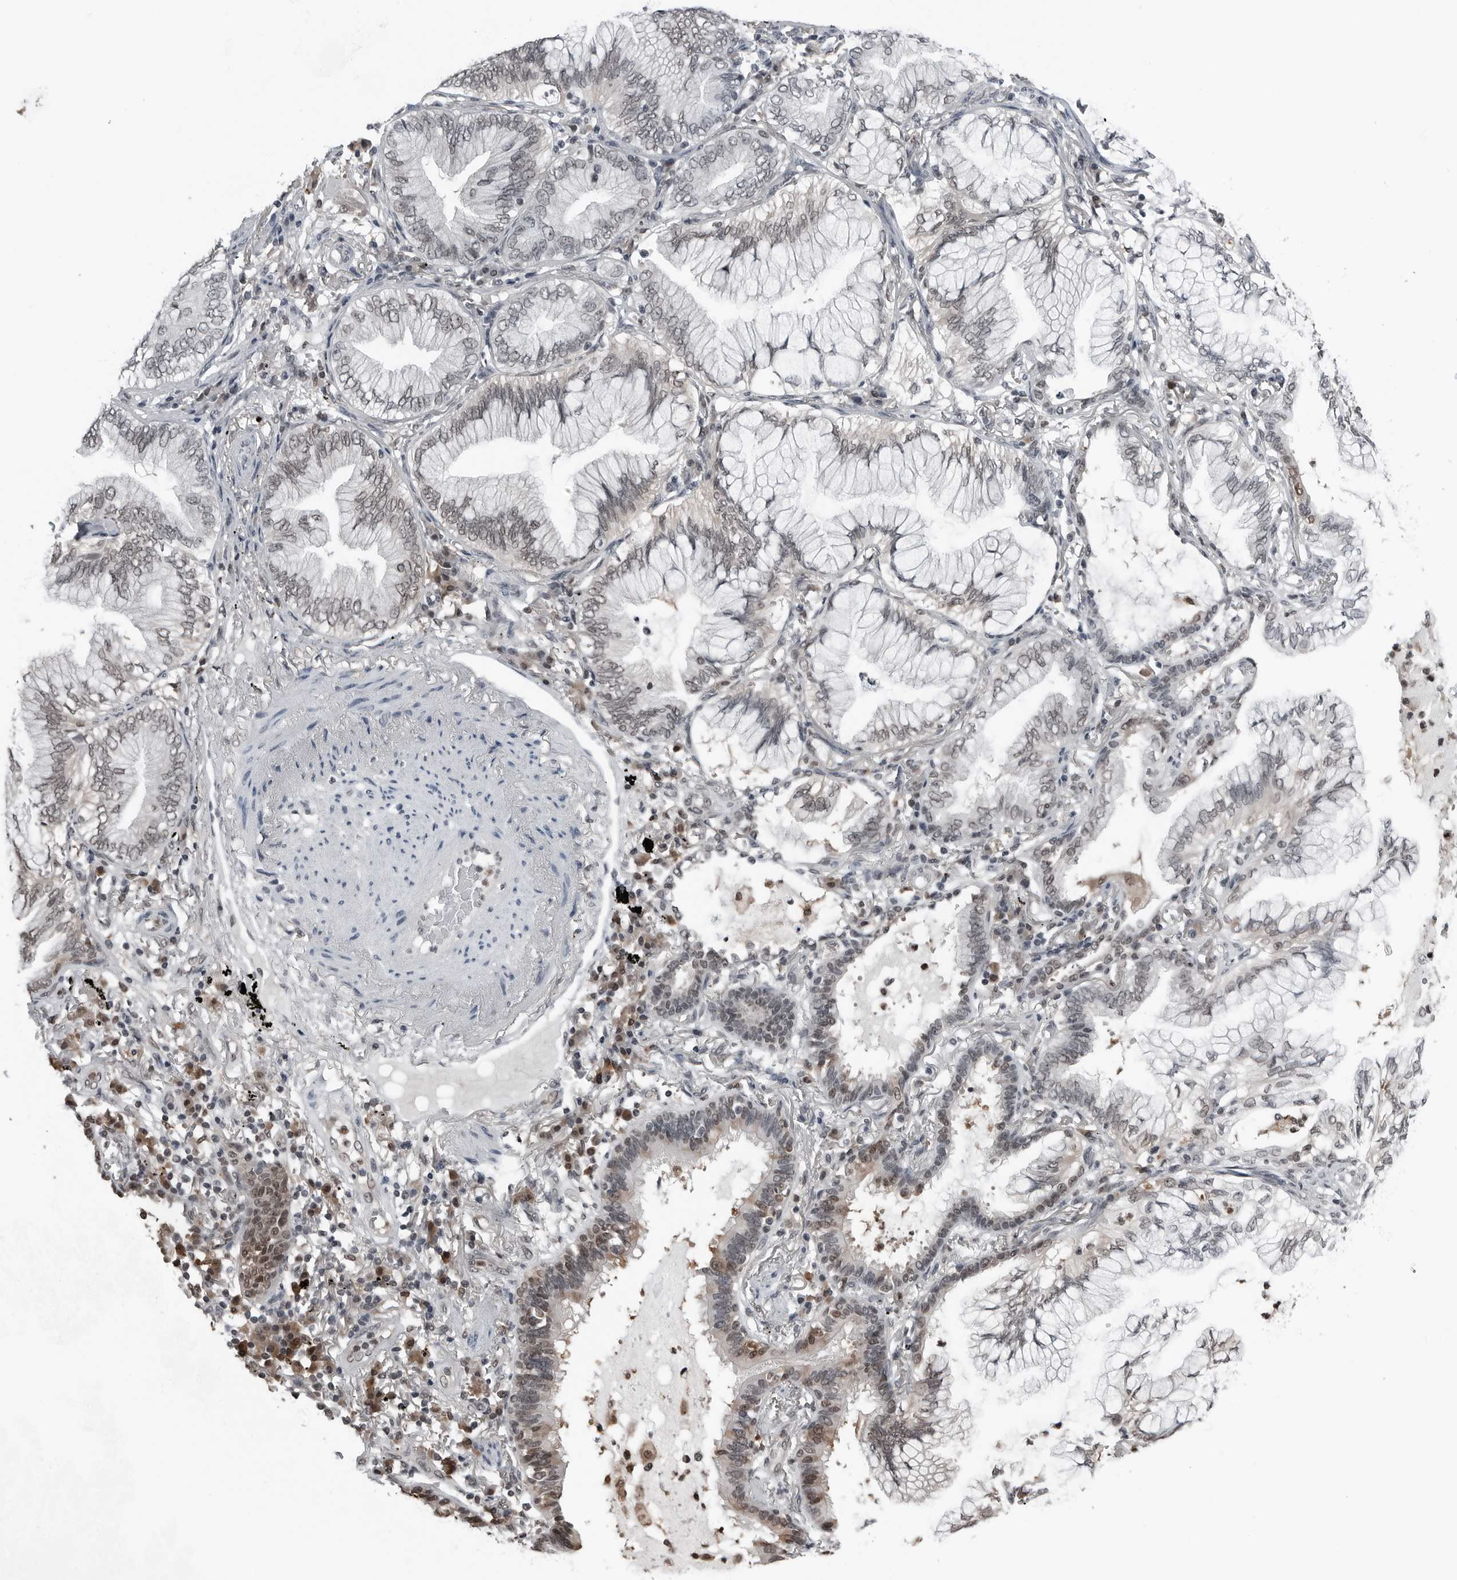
{"staining": {"intensity": "moderate", "quantity": "25%-75%", "location": "nuclear"}, "tissue": "lung cancer", "cell_type": "Tumor cells", "image_type": "cancer", "snomed": [{"axis": "morphology", "description": "Adenocarcinoma, NOS"}, {"axis": "topography", "description": "Lung"}], "caption": "Tumor cells demonstrate medium levels of moderate nuclear expression in about 25%-75% of cells in lung adenocarcinoma.", "gene": "AKR1A1", "patient": {"sex": "female", "age": 70}}